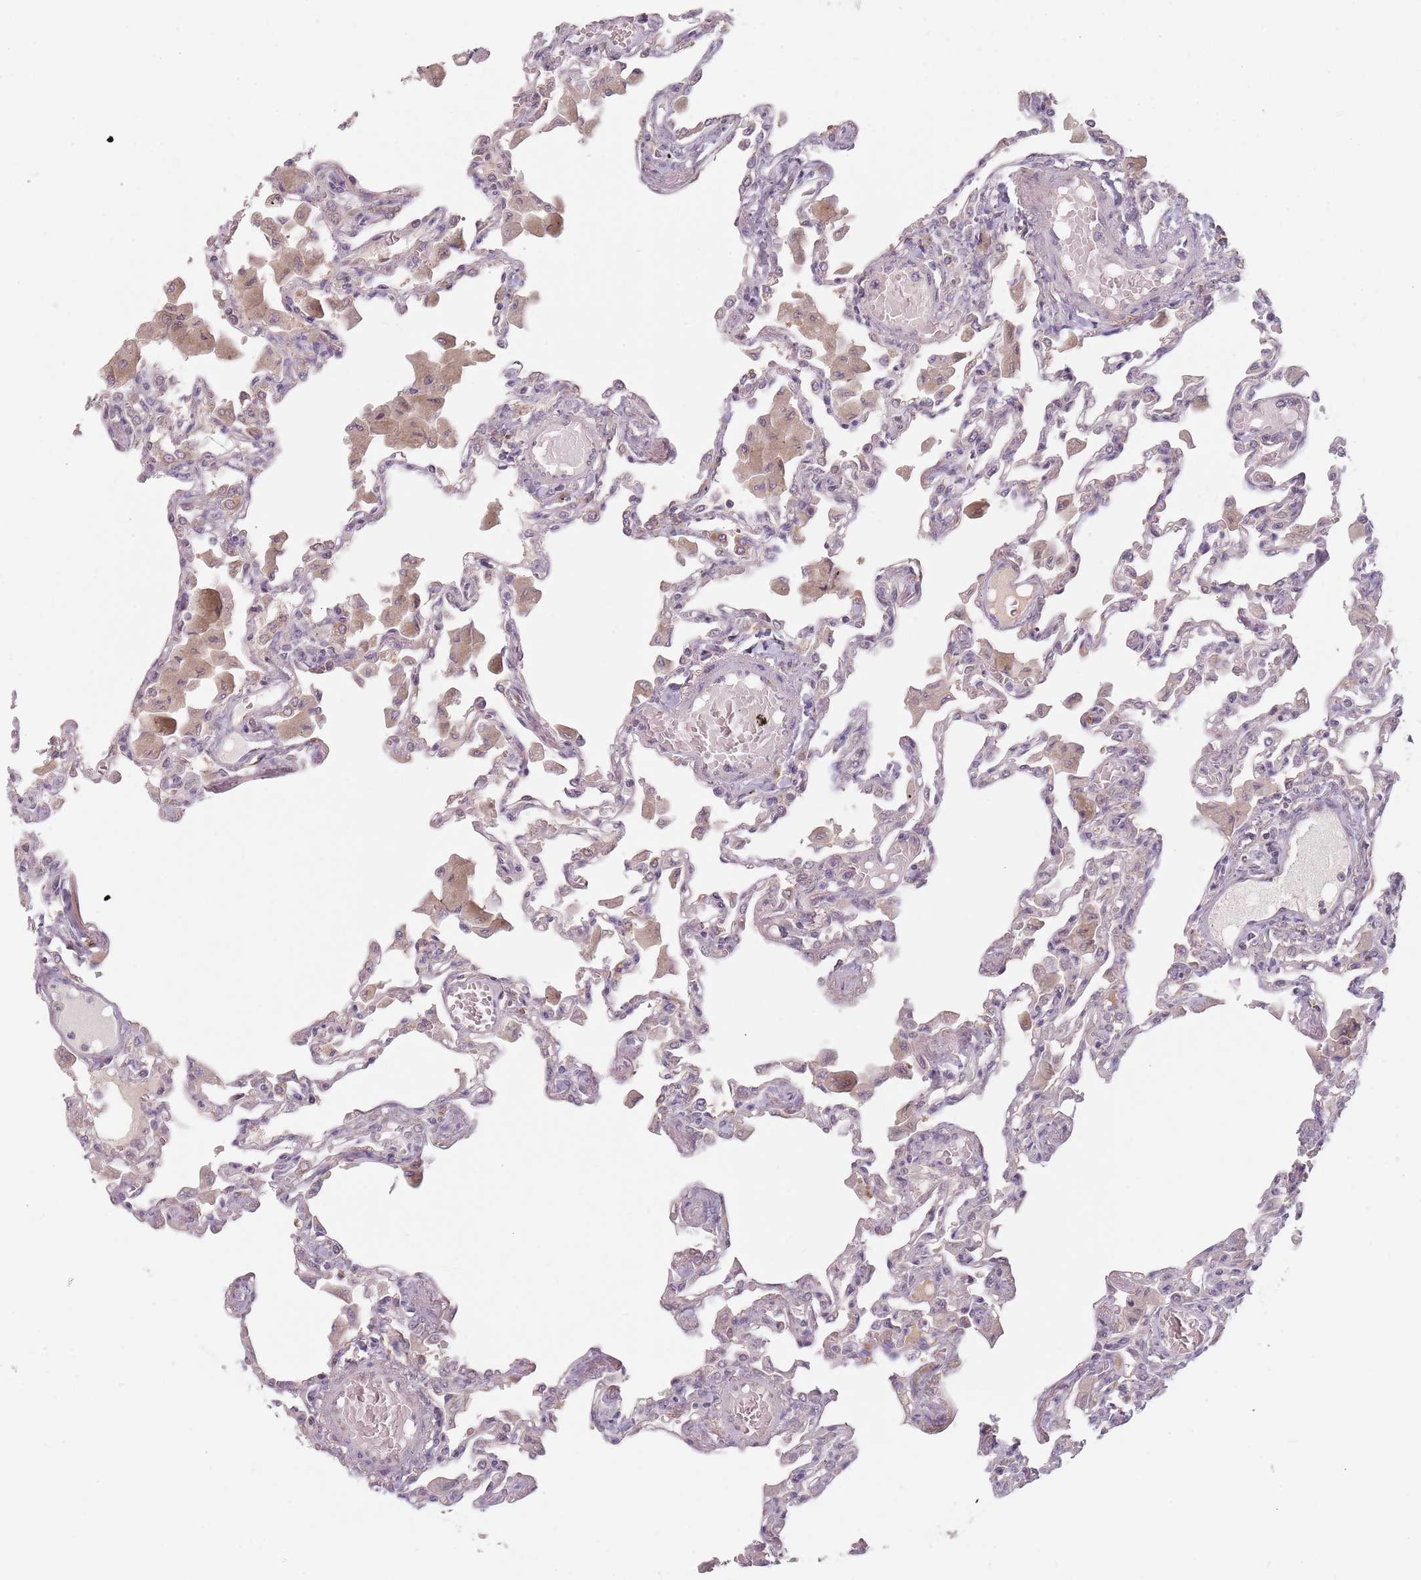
{"staining": {"intensity": "negative", "quantity": "none", "location": "none"}, "tissue": "lung", "cell_type": "Alveolar cells", "image_type": "normal", "snomed": [{"axis": "morphology", "description": "Normal tissue, NOS"}, {"axis": "topography", "description": "Bronchus"}, {"axis": "topography", "description": "Lung"}], "caption": "Photomicrograph shows no protein staining in alveolar cells of unremarkable lung. The staining was performed using DAB (3,3'-diaminobenzidine) to visualize the protein expression in brown, while the nuclei were stained in blue with hematoxylin (Magnification: 20x).", "gene": "NAXE", "patient": {"sex": "female", "age": 49}}